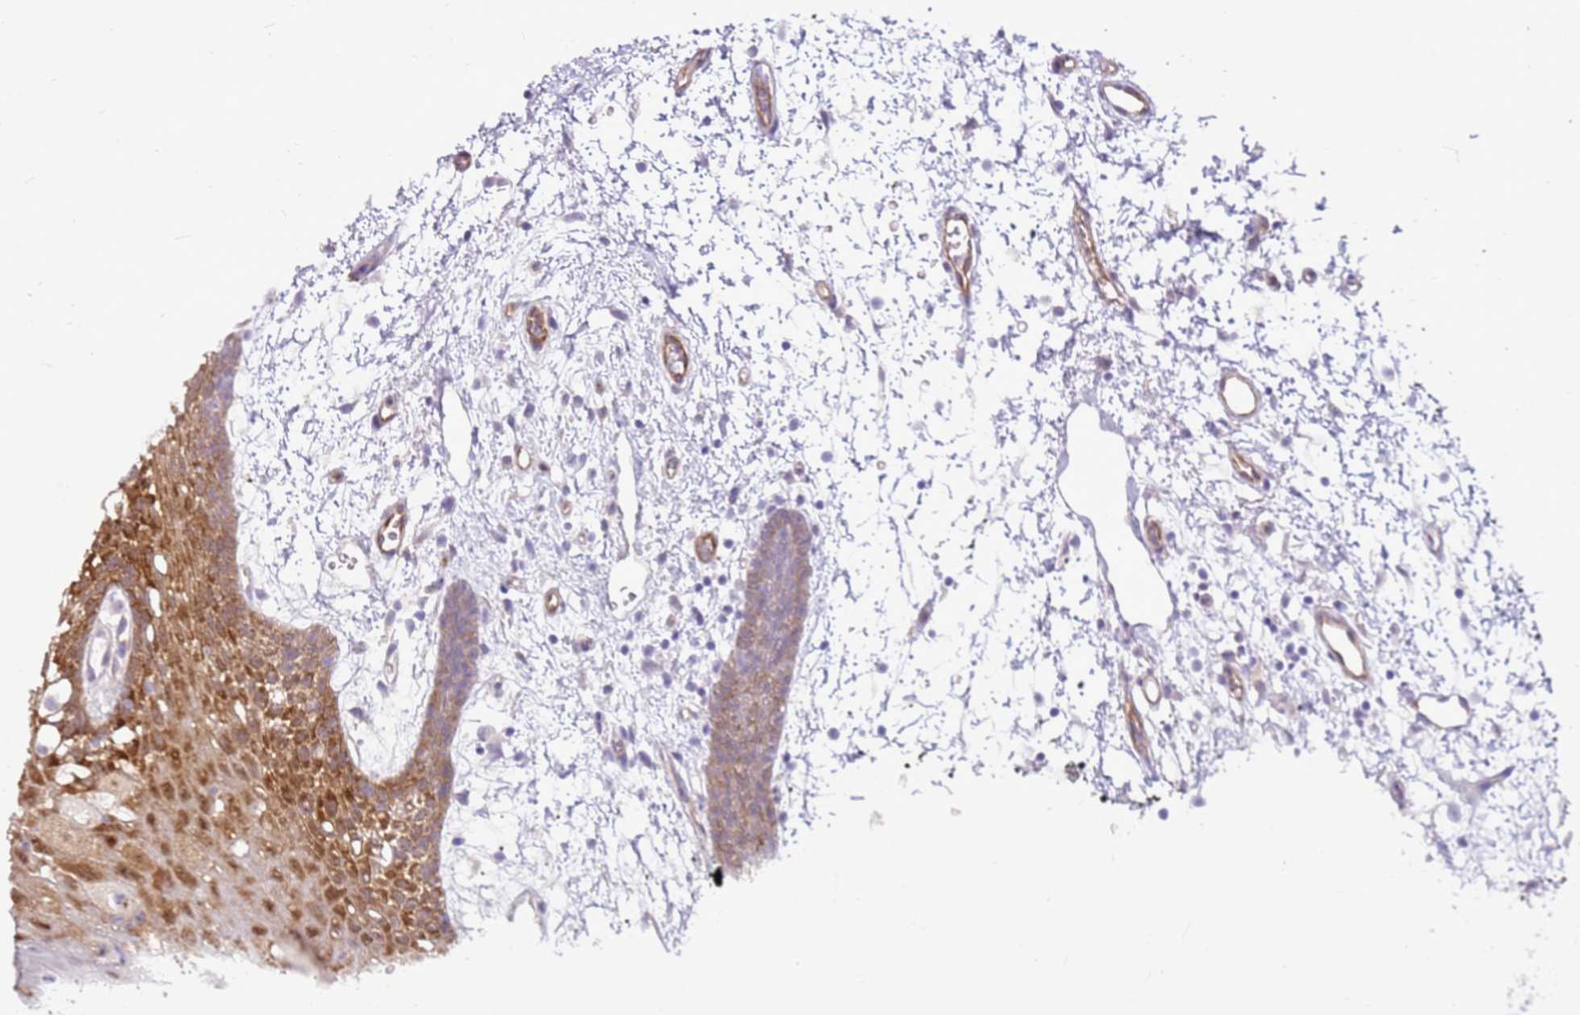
{"staining": {"intensity": "strong", "quantity": "25%-75%", "location": "cytoplasmic/membranous"}, "tissue": "oral mucosa", "cell_type": "Squamous epithelial cells", "image_type": "normal", "snomed": [{"axis": "morphology", "description": "Normal tissue, NOS"}, {"axis": "topography", "description": "Oral tissue"}, {"axis": "topography", "description": "Tounge, NOS"}], "caption": "Brown immunohistochemical staining in unremarkable human oral mucosa displays strong cytoplasmic/membranous staining in about 25%-75% of squamous epithelial cells. (DAB (3,3'-diaminobenzidine) IHC with brightfield microscopy, high magnification).", "gene": "HSPB1", "patient": {"sex": "female", "age": 59}}